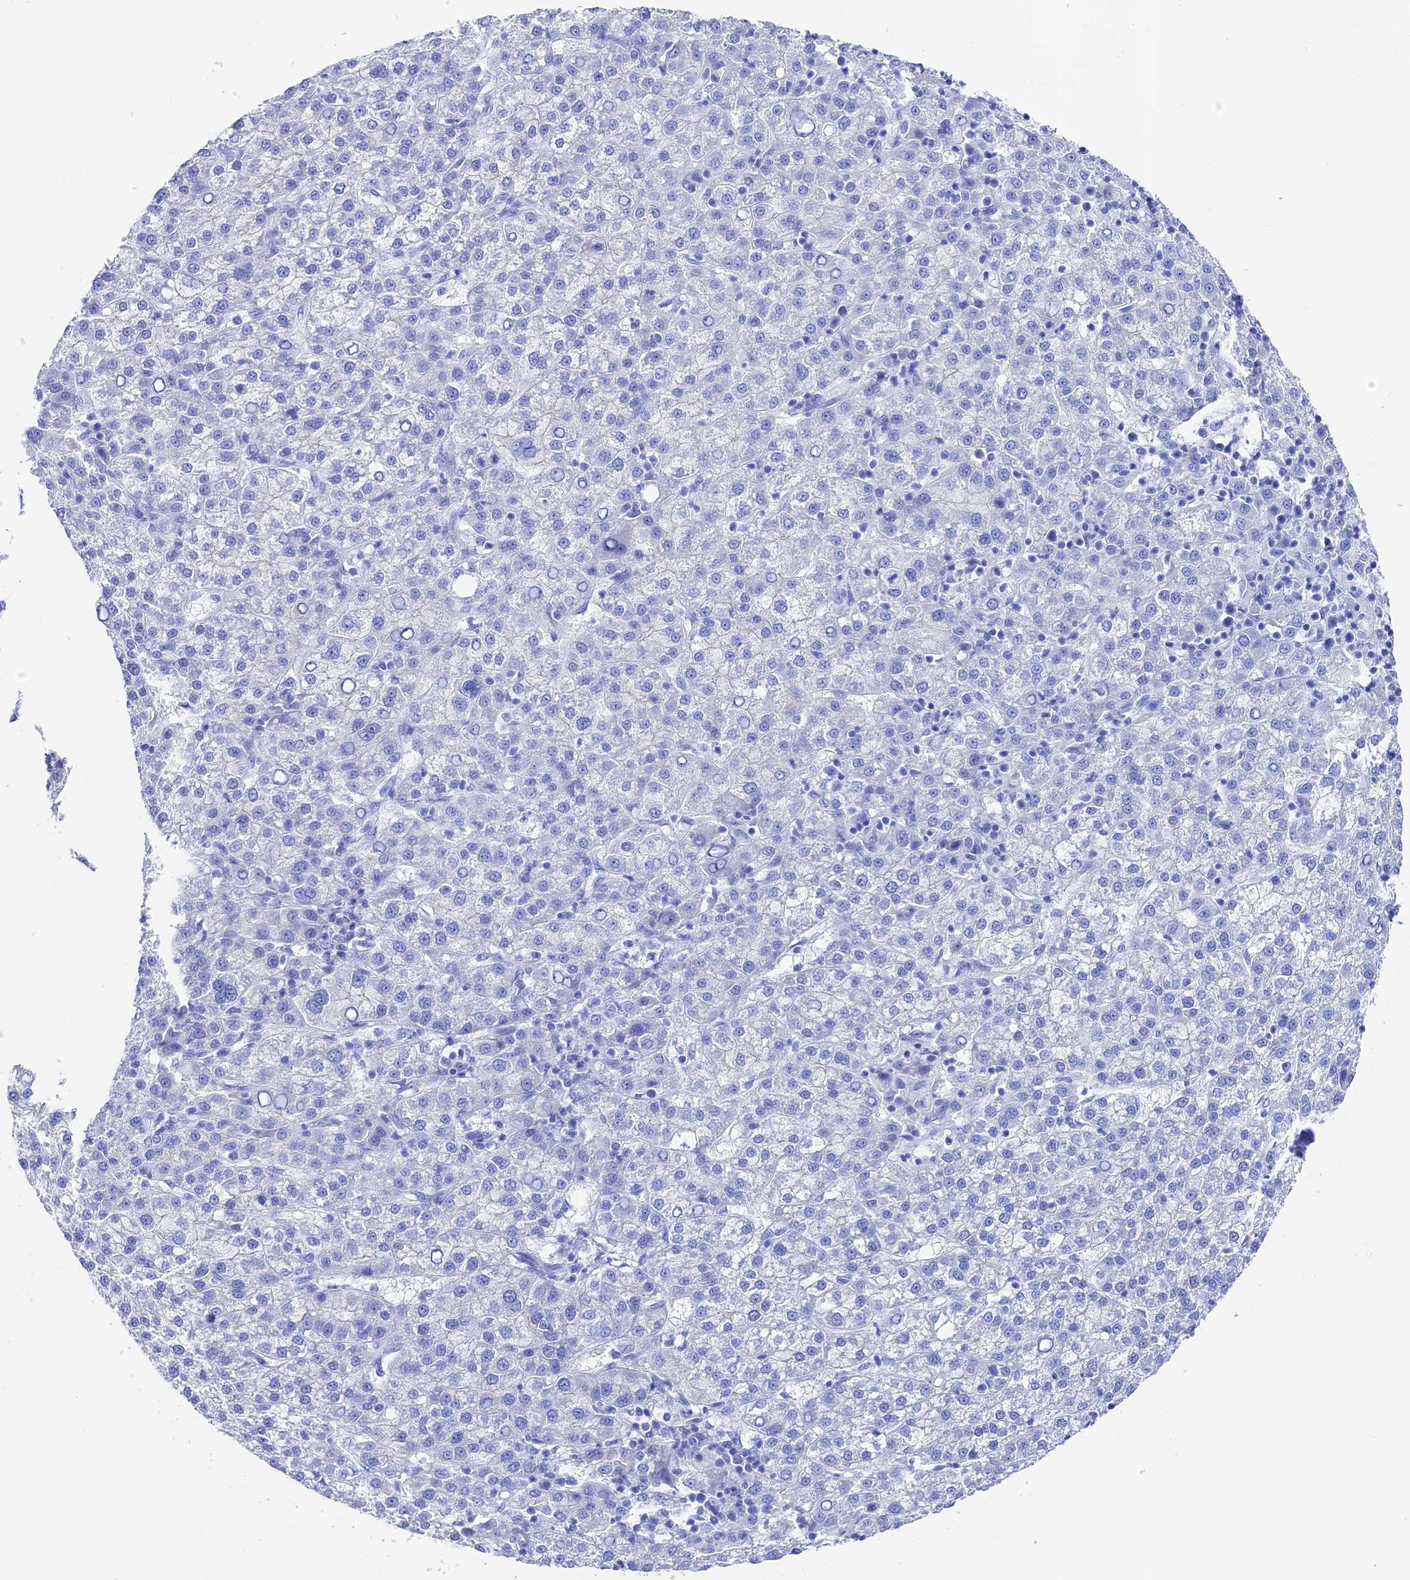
{"staining": {"intensity": "negative", "quantity": "none", "location": "none"}, "tissue": "liver cancer", "cell_type": "Tumor cells", "image_type": "cancer", "snomed": [{"axis": "morphology", "description": "Carcinoma, Hepatocellular, NOS"}, {"axis": "topography", "description": "Liver"}], "caption": "Tumor cells are negative for protein expression in human liver hepatocellular carcinoma. (Stains: DAB (3,3'-diaminobenzidine) immunohistochemistry (IHC) with hematoxylin counter stain, Microscopy: brightfield microscopy at high magnification).", "gene": "UNC119", "patient": {"sex": "female", "age": 58}}